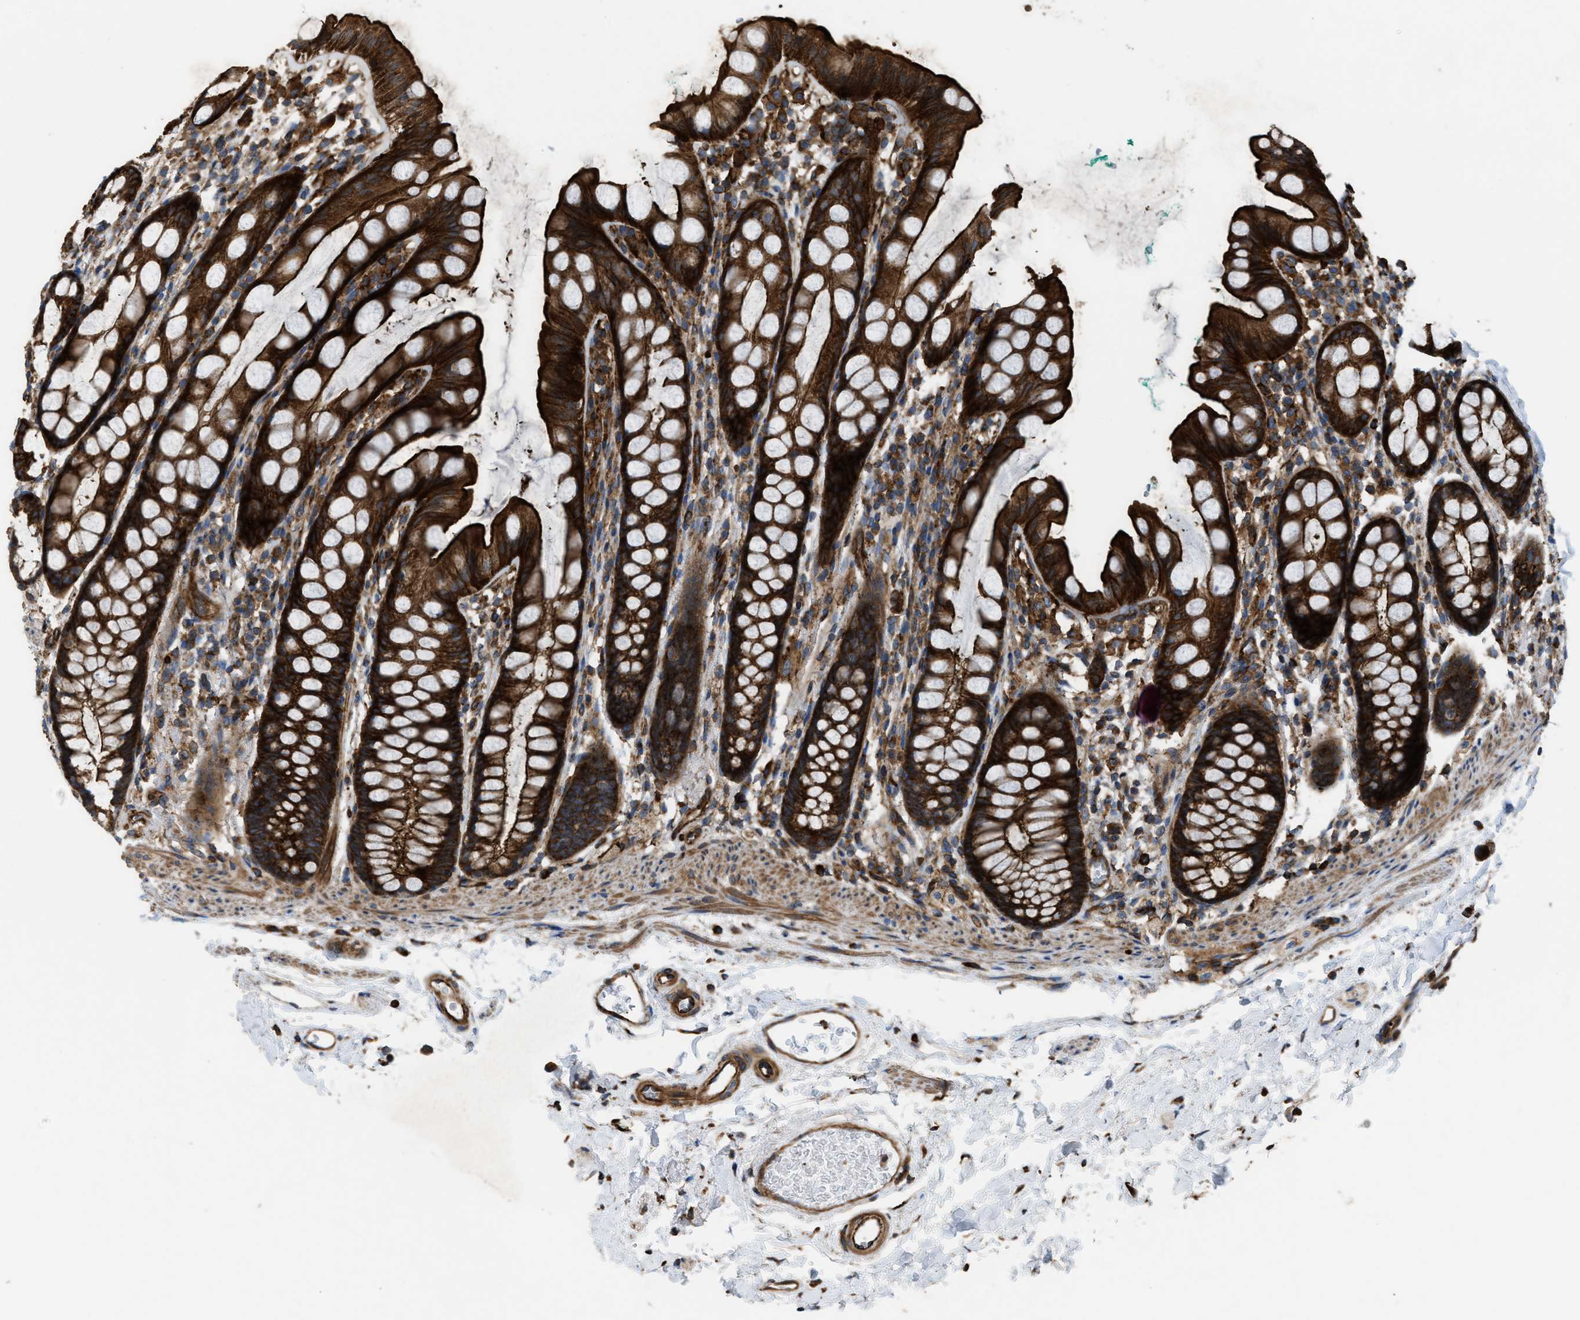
{"staining": {"intensity": "strong", "quantity": ">75%", "location": "cytoplasmic/membranous"}, "tissue": "rectum", "cell_type": "Glandular cells", "image_type": "normal", "snomed": [{"axis": "morphology", "description": "Normal tissue, NOS"}, {"axis": "topography", "description": "Rectum"}], "caption": "Immunohistochemical staining of normal rectum shows strong cytoplasmic/membranous protein positivity in about >75% of glandular cells.", "gene": "EGLN1", "patient": {"sex": "female", "age": 65}}